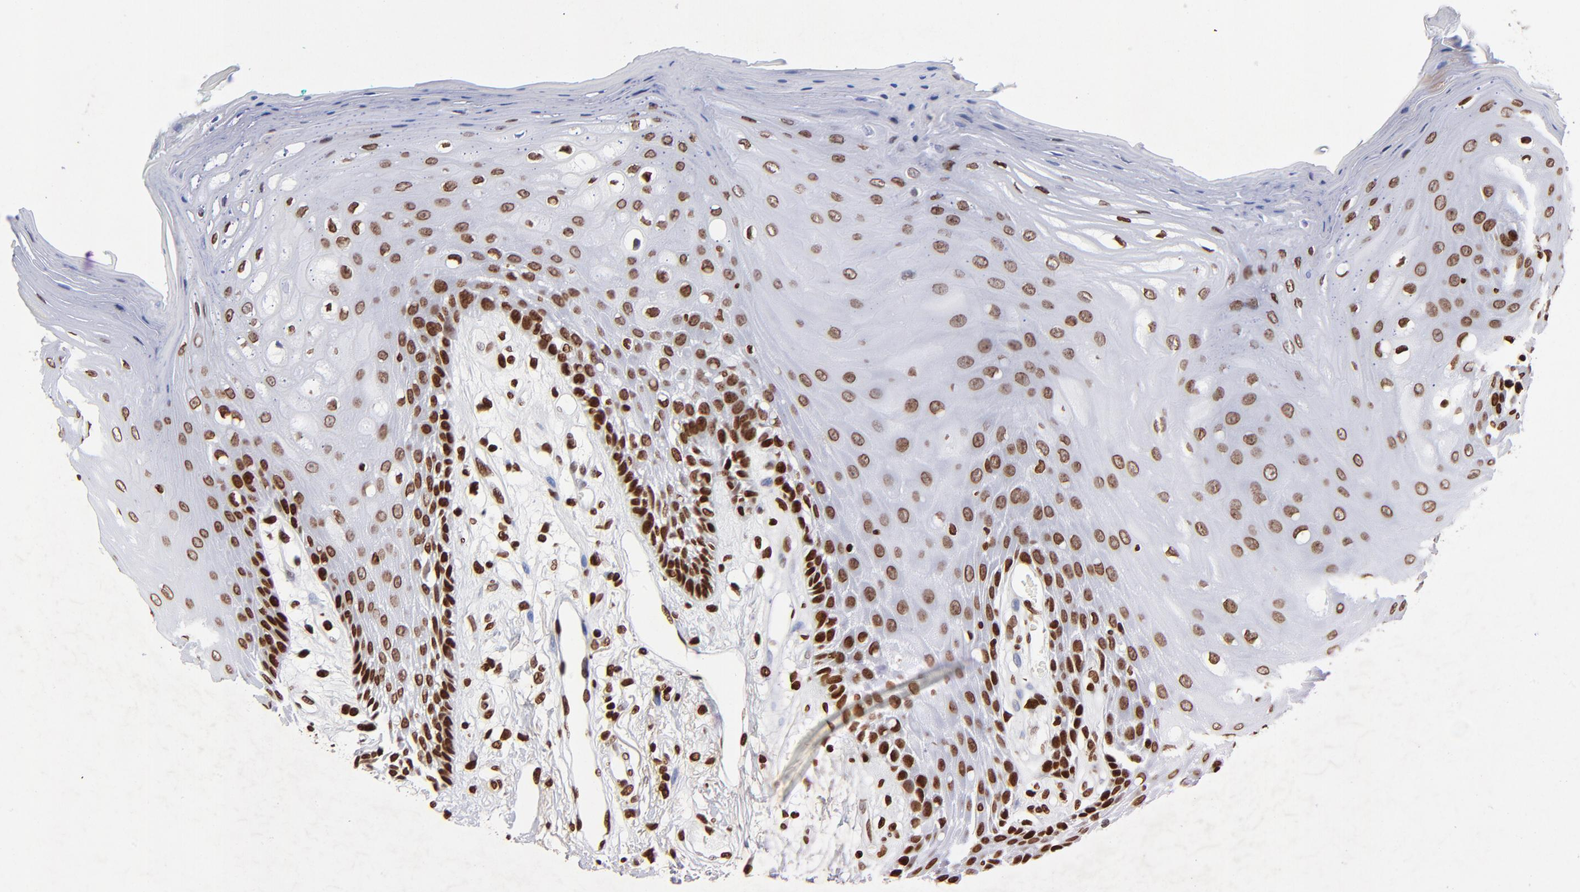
{"staining": {"intensity": "strong", "quantity": ">75%", "location": "nuclear"}, "tissue": "oral mucosa", "cell_type": "Squamous epithelial cells", "image_type": "normal", "snomed": [{"axis": "morphology", "description": "Normal tissue, NOS"}, {"axis": "morphology", "description": "Squamous cell carcinoma, NOS"}, {"axis": "topography", "description": "Skeletal muscle"}, {"axis": "topography", "description": "Oral tissue"}, {"axis": "topography", "description": "Head-Neck"}], "caption": "Strong nuclear protein staining is appreciated in about >75% of squamous epithelial cells in oral mucosa. (brown staining indicates protein expression, while blue staining denotes nuclei).", "gene": "FBH1", "patient": {"sex": "female", "age": 84}}